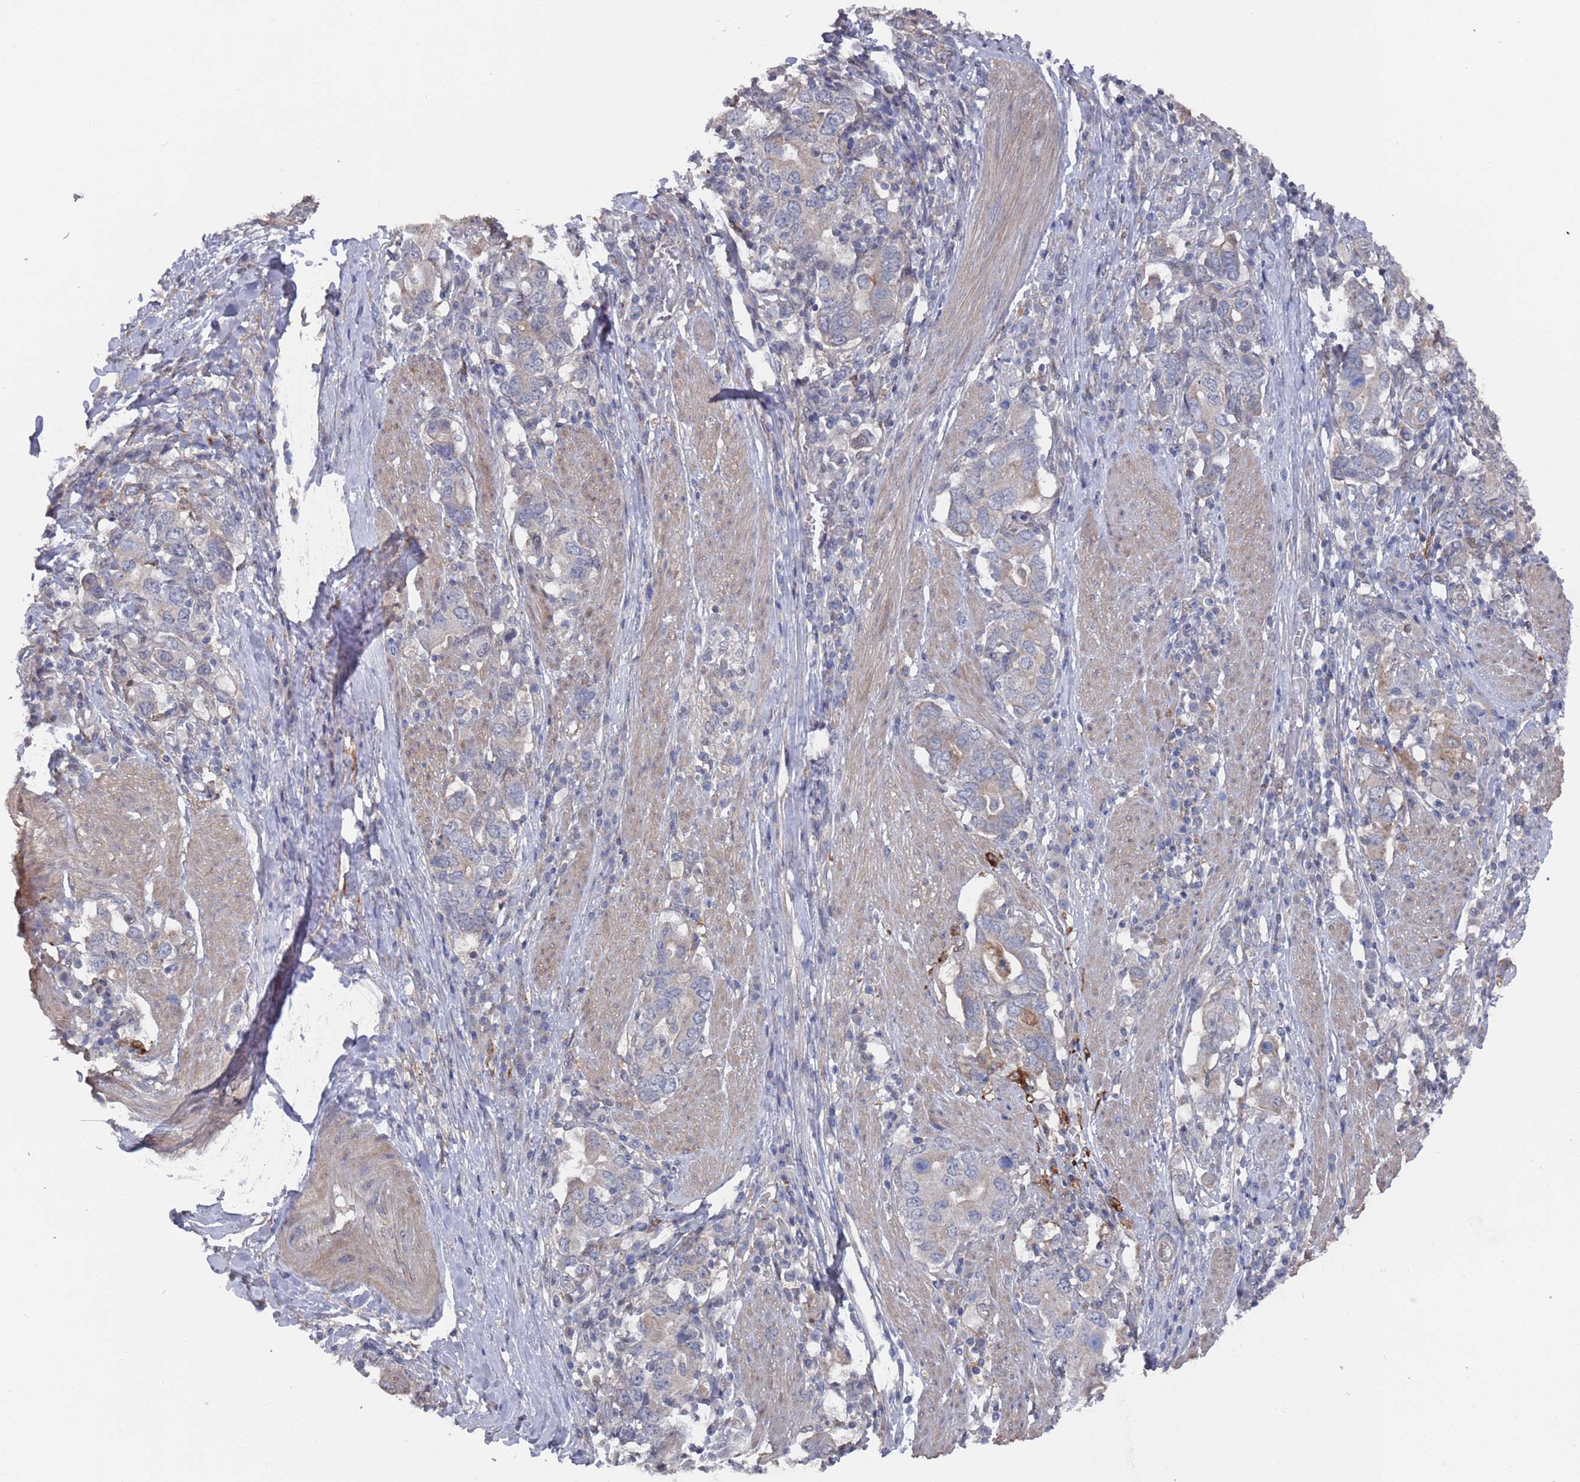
{"staining": {"intensity": "weak", "quantity": "<25%", "location": "cytoplasmic/membranous"}, "tissue": "stomach cancer", "cell_type": "Tumor cells", "image_type": "cancer", "snomed": [{"axis": "morphology", "description": "Adenocarcinoma, NOS"}, {"axis": "topography", "description": "Stomach, upper"}, {"axis": "topography", "description": "Stomach"}], "caption": "There is no significant staining in tumor cells of stomach cancer.", "gene": "DGKD", "patient": {"sex": "male", "age": 62}}